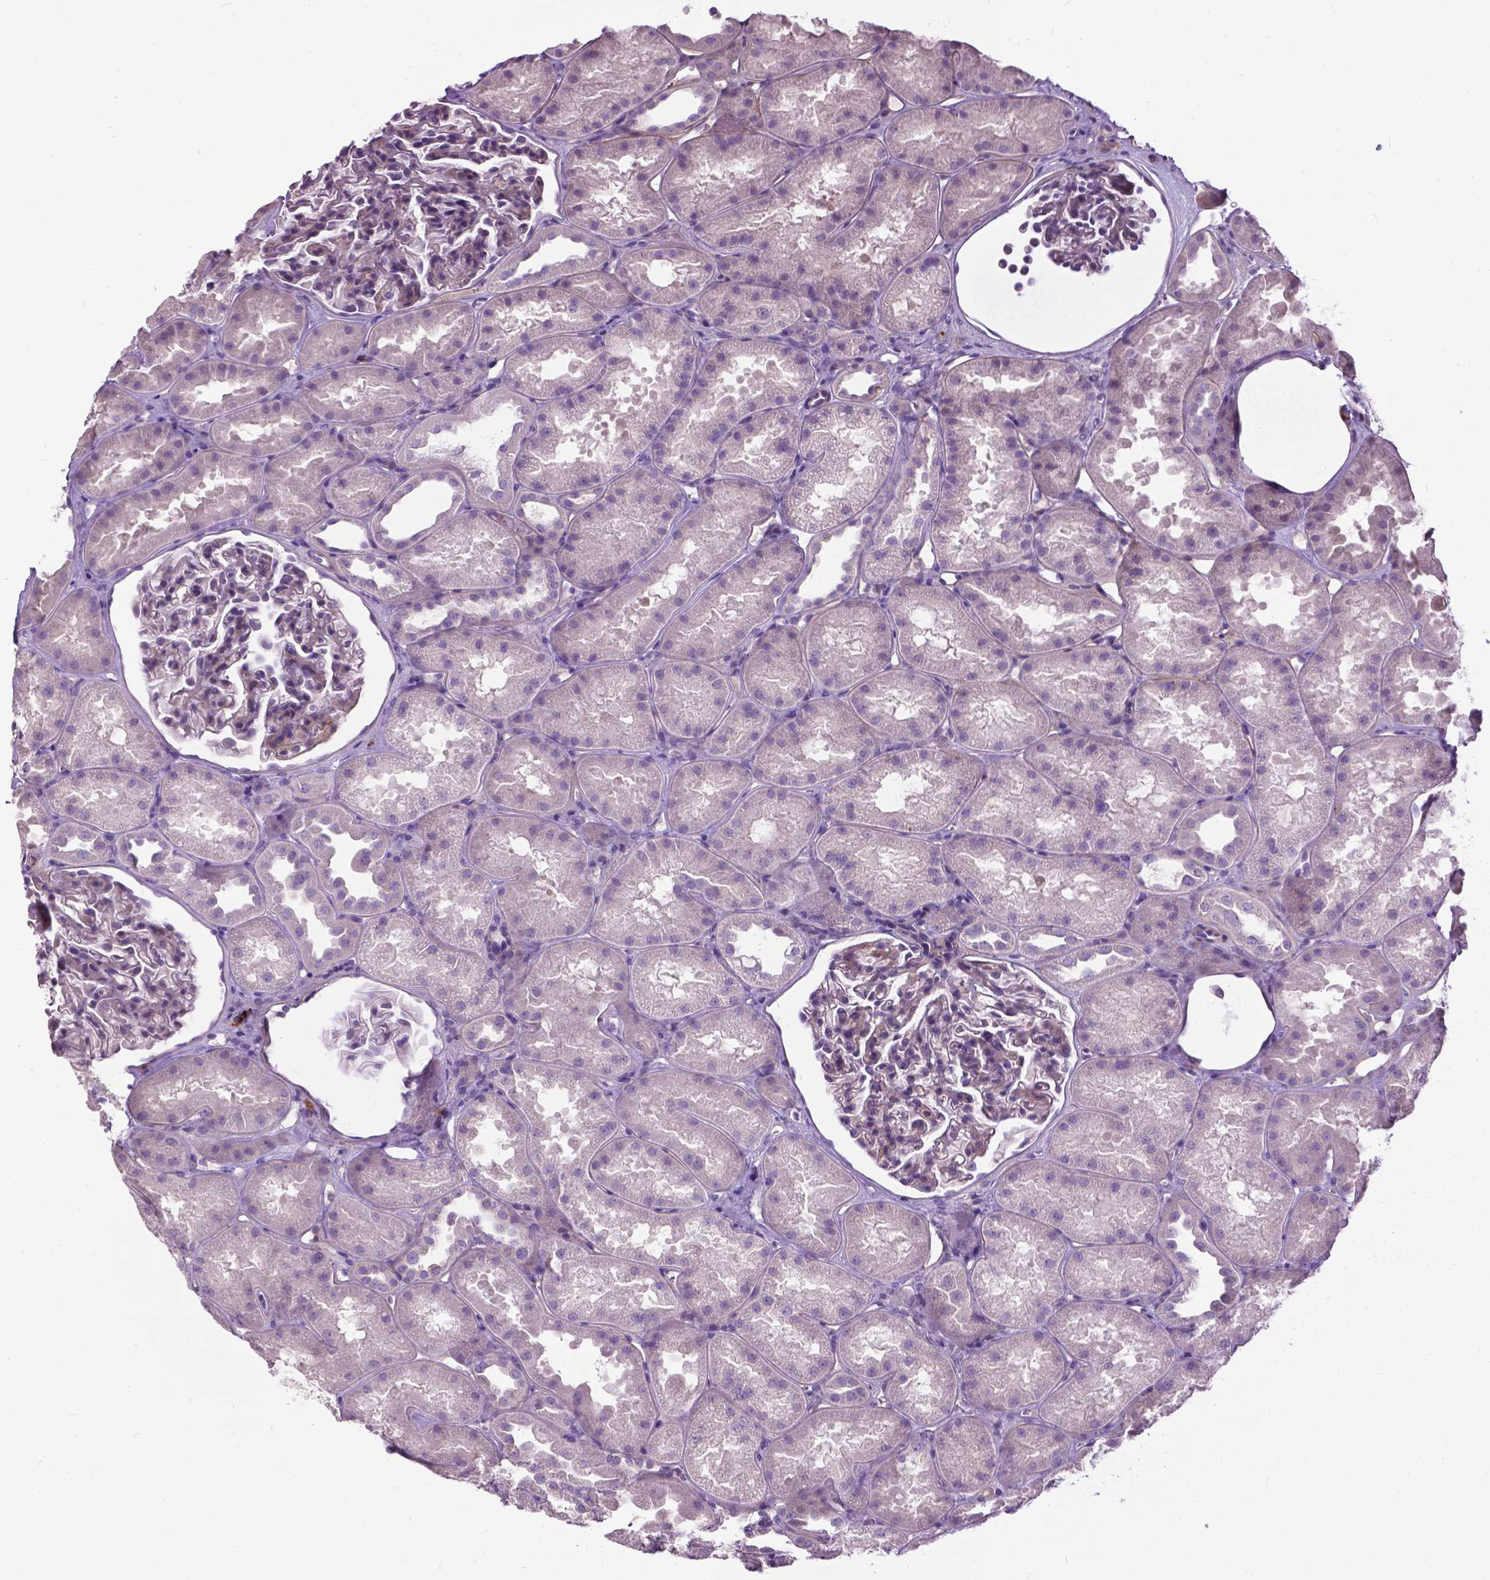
{"staining": {"intensity": "negative", "quantity": "none", "location": "none"}, "tissue": "kidney", "cell_type": "Cells in glomeruli", "image_type": "normal", "snomed": [{"axis": "morphology", "description": "Normal tissue, NOS"}, {"axis": "topography", "description": "Kidney"}], "caption": "Immunohistochemistry (IHC) of normal kidney exhibits no expression in cells in glomeruli. (DAB (3,3'-diaminobenzidine) immunohistochemistry (IHC) with hematoxylin counter stain).", "gene": "JAK3", "patient": {"sex": "male", "age": 61}}